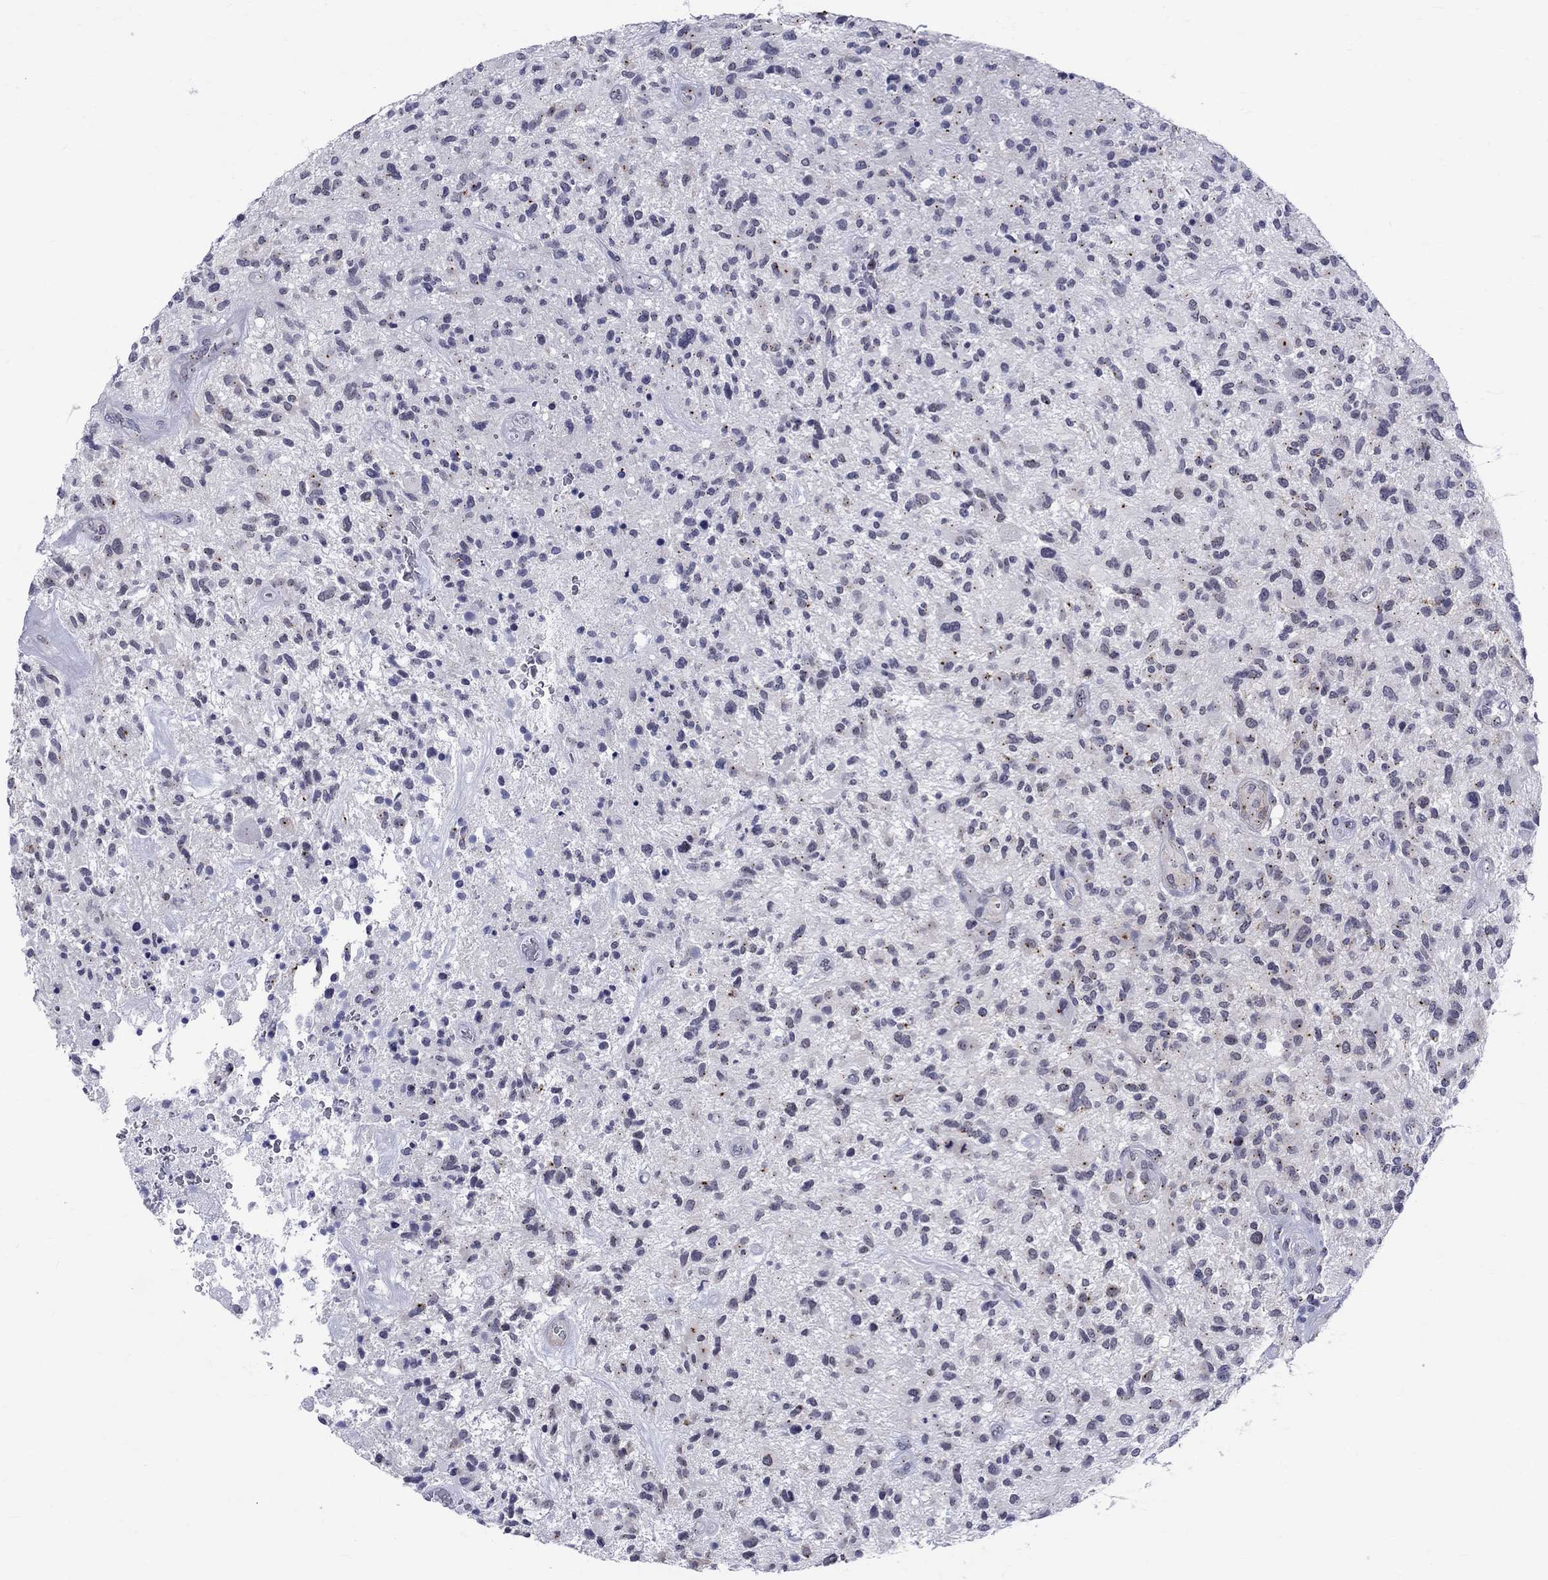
{"staining": {"intensity": "weak", "quantity": "25%-75%", "location": "cytoplasmic/membranous"}, "tissue": "glioma", "cell_type": "Tumor cells", "image_type": "cancer", "snomed": [{"axis": "morphology", "description": "Glioma, malignant, High grade"}, {"axis": "topography", "description": "Brain"}], "caption": "This micrograph exhibits glioma stained with immunohistochemistry (IHC) to label a protein in brown. The cytoplasmic/membranous of tumor cells show weak positivity for the protein. Nuclei are counter-stained blue.", "gene": "CEP43", "patient": {"sex": "male", "age": 47}}